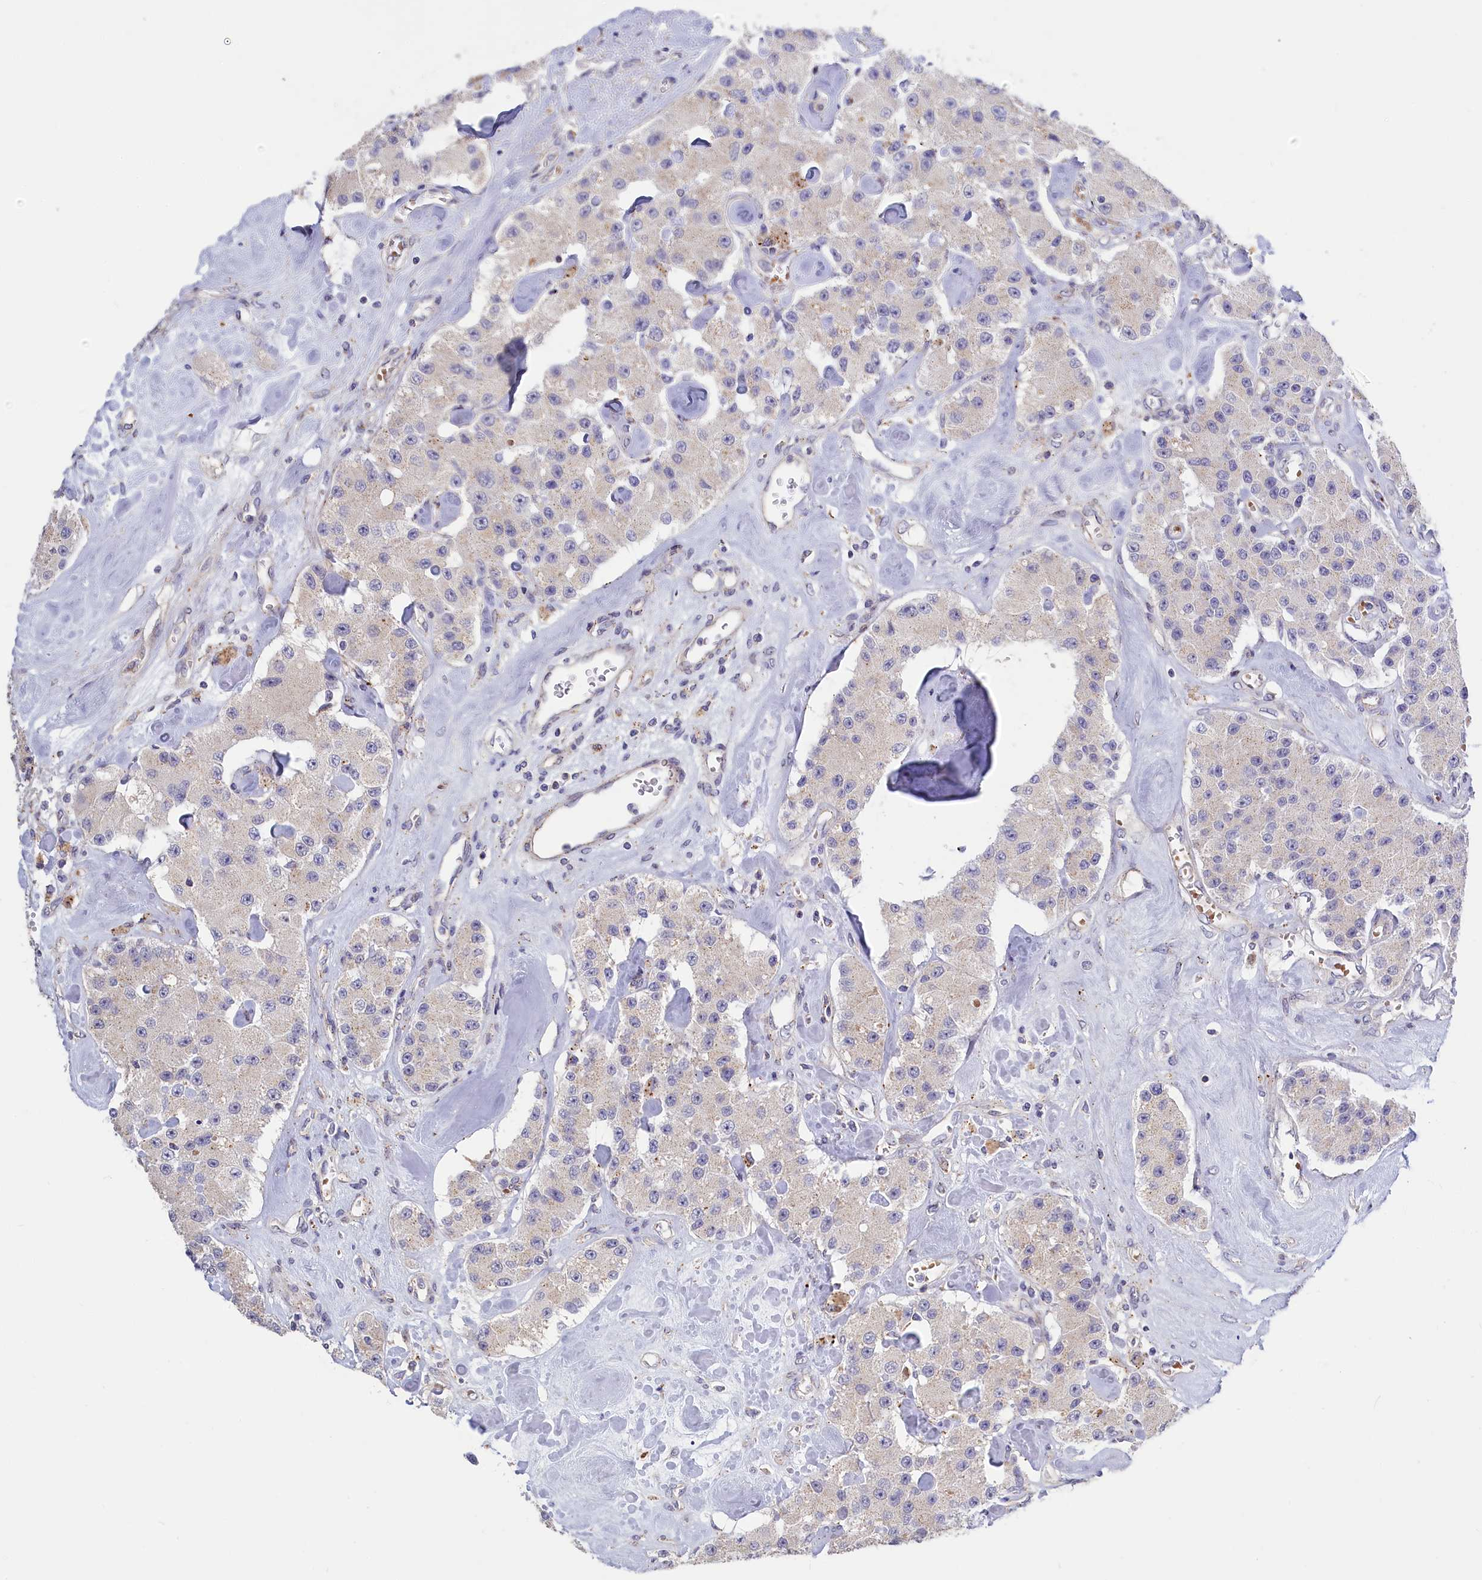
{"staining": {"intensity": "negative", "quantity": "none", "location": "none"}, "tissue": "carcinoid", "cell_type": "Tumor cells", "image_type": "cancer", "snomed": [{"axis": "morphology", "description": "Carcinoid, malignant, NOS"}, {"axis": "topography", "description": "Pancreas"}], "caption": "Carcinoid (malignant) was stained to show a protein in brown. There is no significant staining in tumor cells.", "gene": "HYKK", "patient": {"sex": "male", "age": 41}}